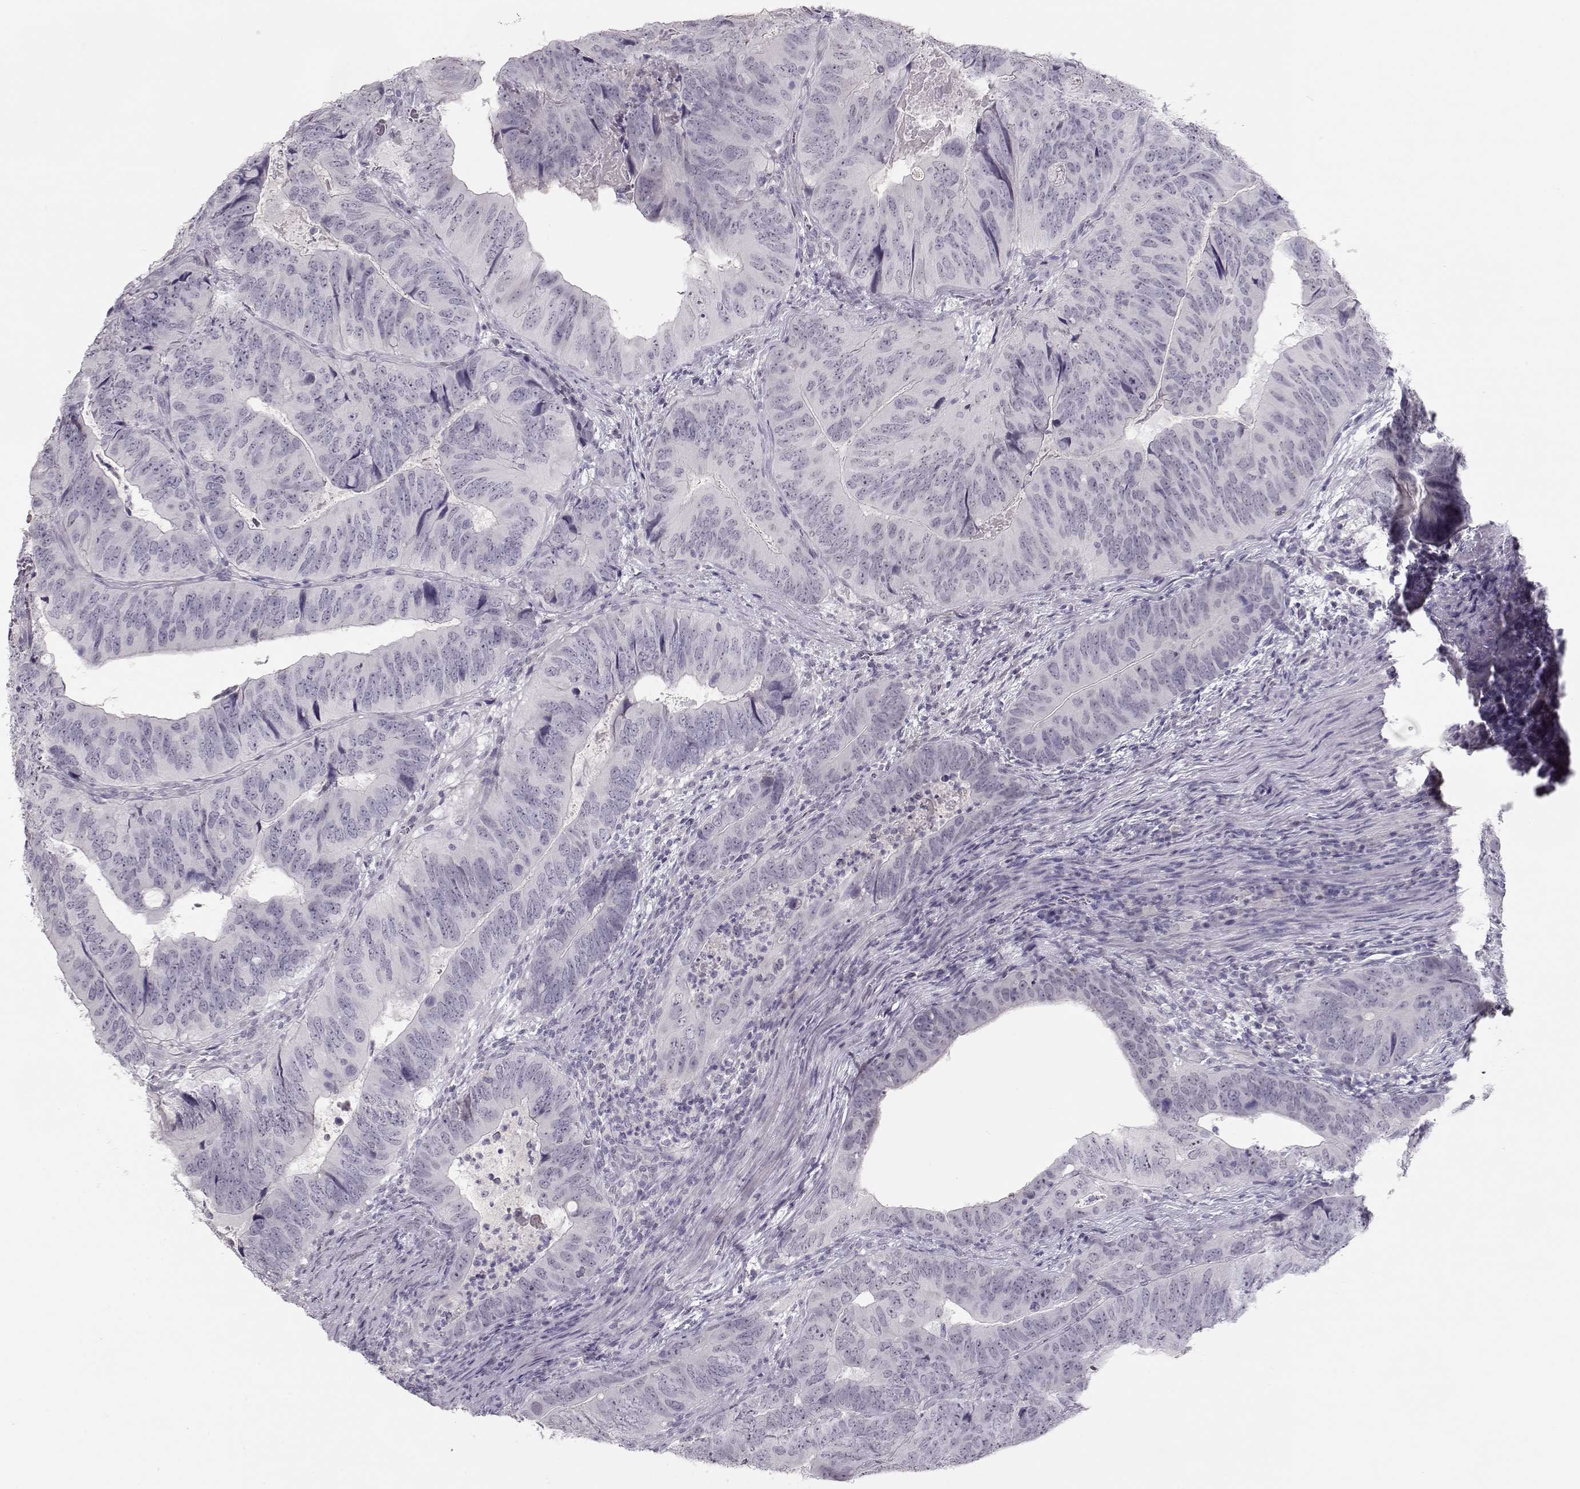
{"staining": {"intensity": "negative", "quantity": "none", "location": "none"}, "tissue": "colorectal cancer", "cell_type": "Tumor cells", "image_type": "cancer", "snomed": [{"axis": "morphology", "description": "Adenocarcinoma, NOS"}, {"axis": "topography", "description": "Colon"}], "caption": "Colorectal adenocarcinoma was stained to show a protein in brown. There is no significant expression in tumor cells.", "gene": "IMPG1", "patient": {"sex": "male", "age": 79}}